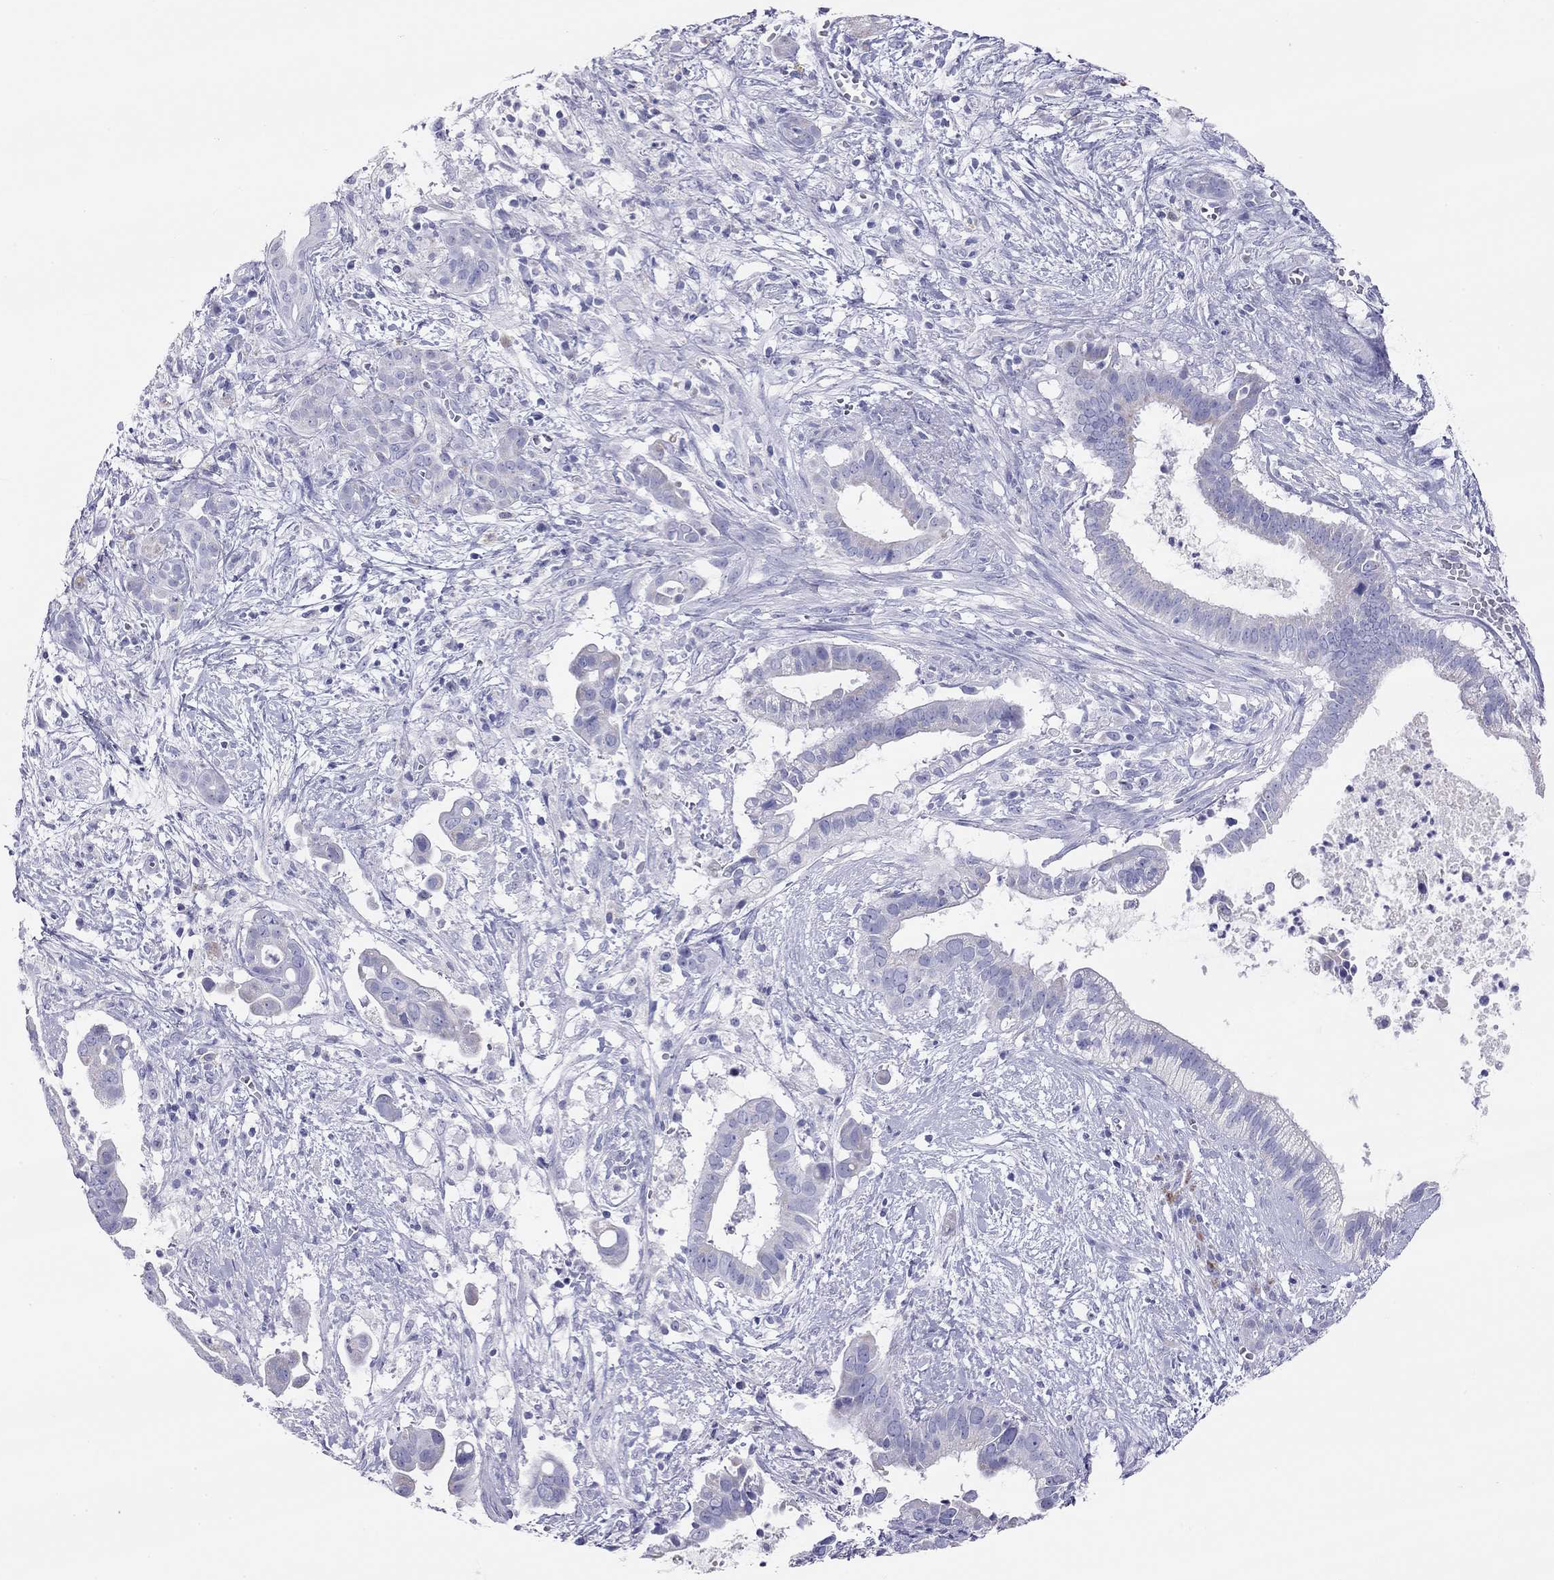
{"staining": {"intensity": "negative", "quantity": "none", "location": "none"}, "tissue": "pancreatic cancer", "cell_type": "Tumor cells", "image_type": "cancer", "snomed": [{"axis": "morphology", "description": "Adenocarcinoma, NOS"}, {"axis": "topography", "description": "Pancreas"}], "caption": "Histopathology image shows no significant protein positivity in tumor cells of pancreatic cancer (adenocarcinoma).", "gene": "DPY19L2", "patient": {"sex": "male", "age": 61}}